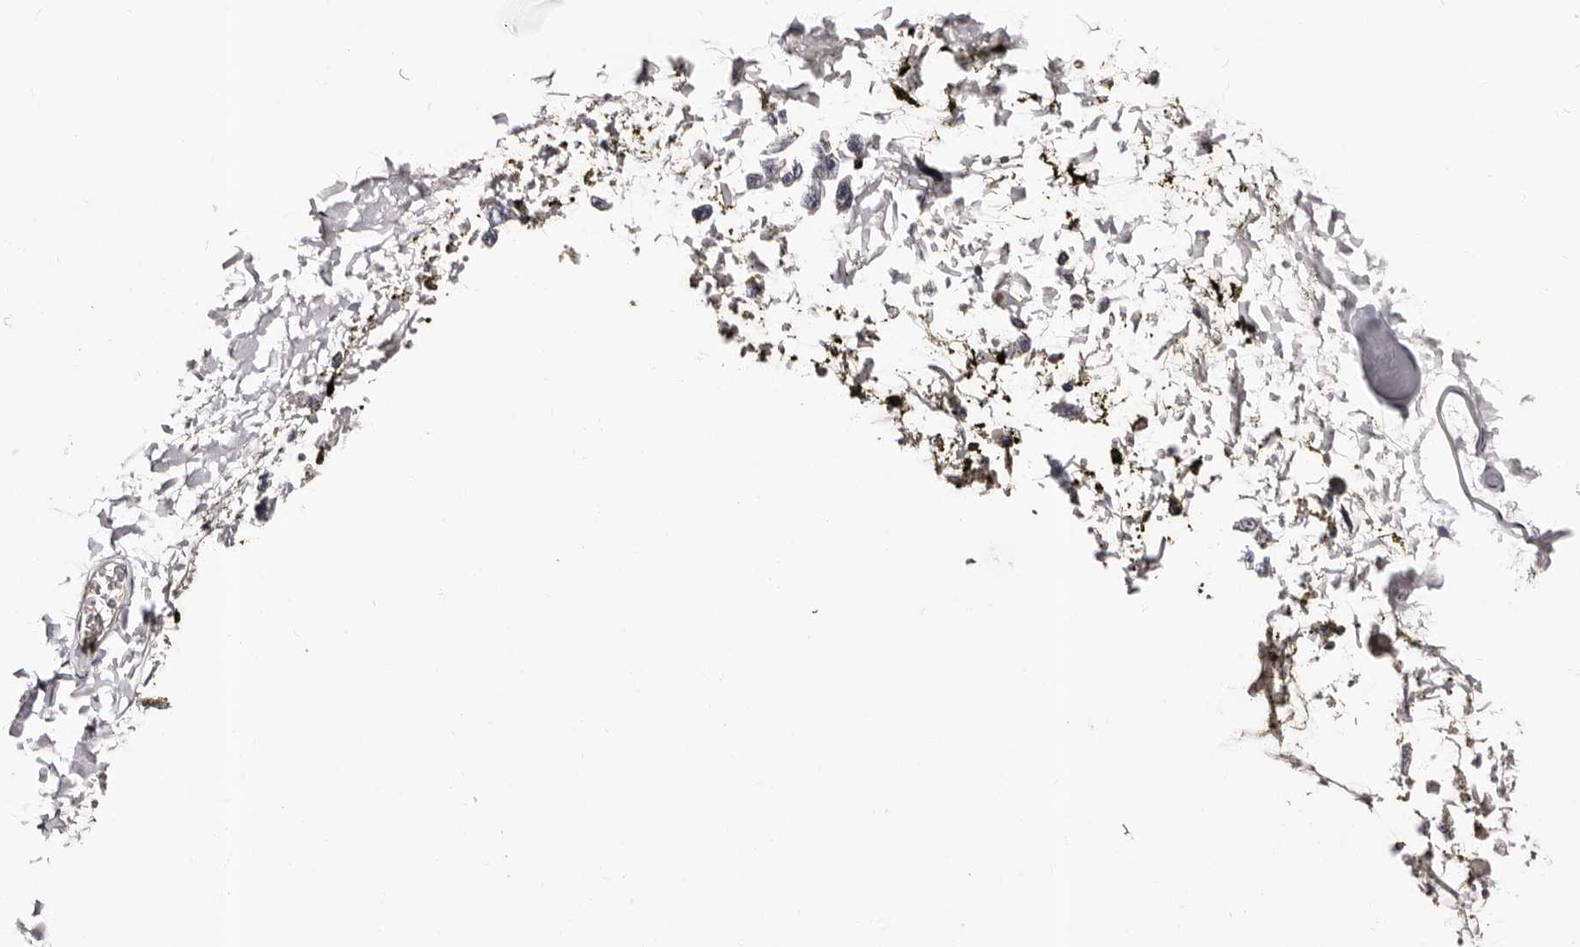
{"staining": {"intensity": "negative", "quantity": "none", "location": "none"}, "tissue": "adipose tissue", "cell_type": "Adipocytes", "image_type": "normal", "snomed": [{"axis": "morphology", "description": "Normal tissue, NOS"}, {"axis": "topography", "description": "Adipose tissue"}, {"axis": "topography", "description": "Vascular tissue"}, {"axis": "topography", "description": "Peripheral nerve tissue"}], "caption": "DAB immunohistochemical staining of normal human adipose tissue demonstrates no significant positivity in adipocytes. (Stains: DAB immunohistochemistry (IHC) with hematoxylin counter stain, Microscopy: brightfield microscopy at high magnification).", "gene": "TAF4B", "patient": {"sex": "male", "age": 25}}